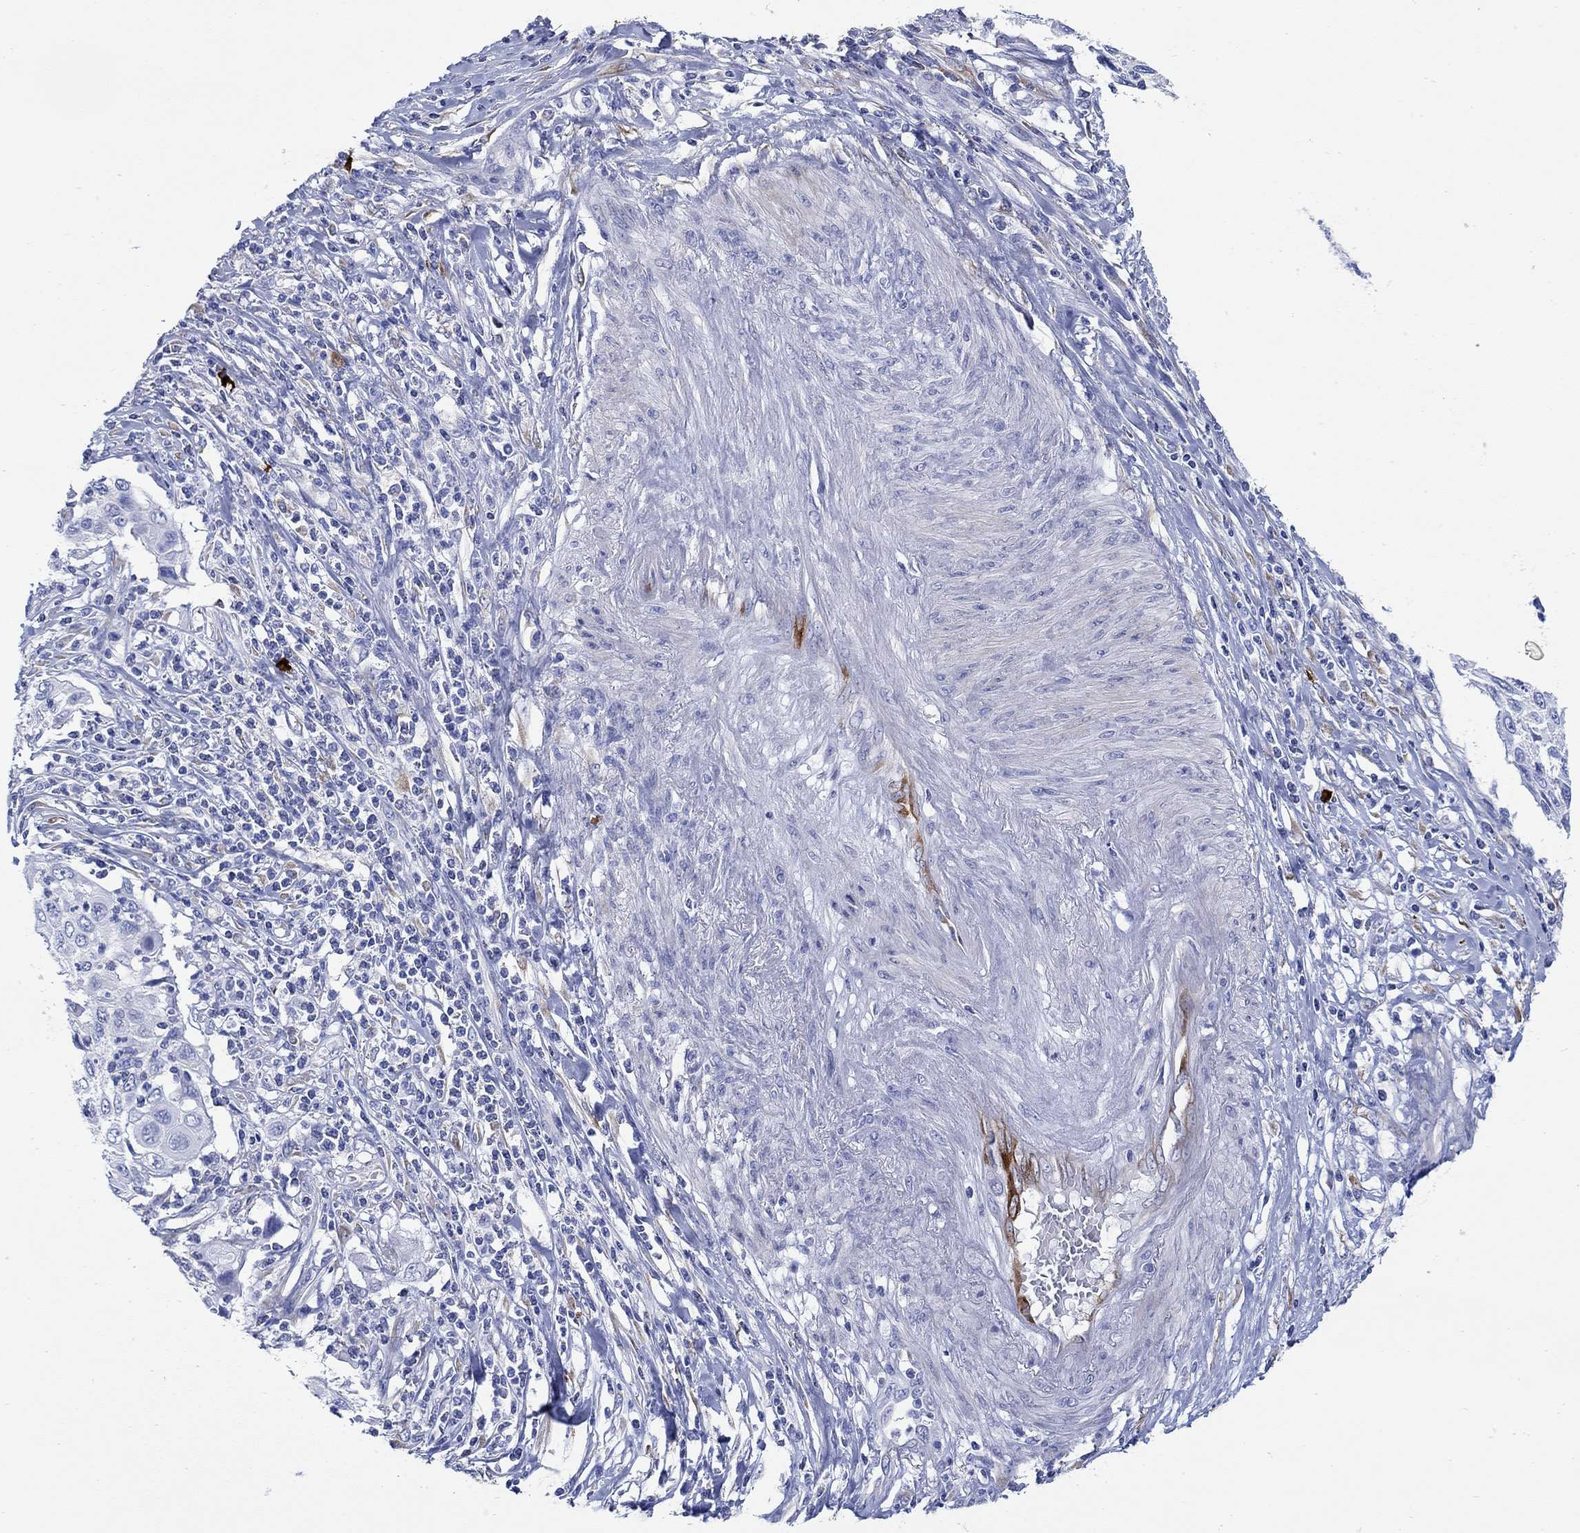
{"staining": {"intensity": "negative", "quantity": "none", "location": "none"}, "tissue": "cervical cancer", "cell_type": "Tumor cells", "image_type": "cancer", "snomed": [{"axis": "morphology", "description": "Squamous cell carcinoma, NOS"}, {"axis": "topography", "description": "Cervix"}], "caption": "The immunohistochemistry histopathology image has no significant expression in tumor cells of cervical cancer (squamous cell carcinoma) tissue.", "gene": "P2RY6", "patient": {"sex": "female", "age": 70}}